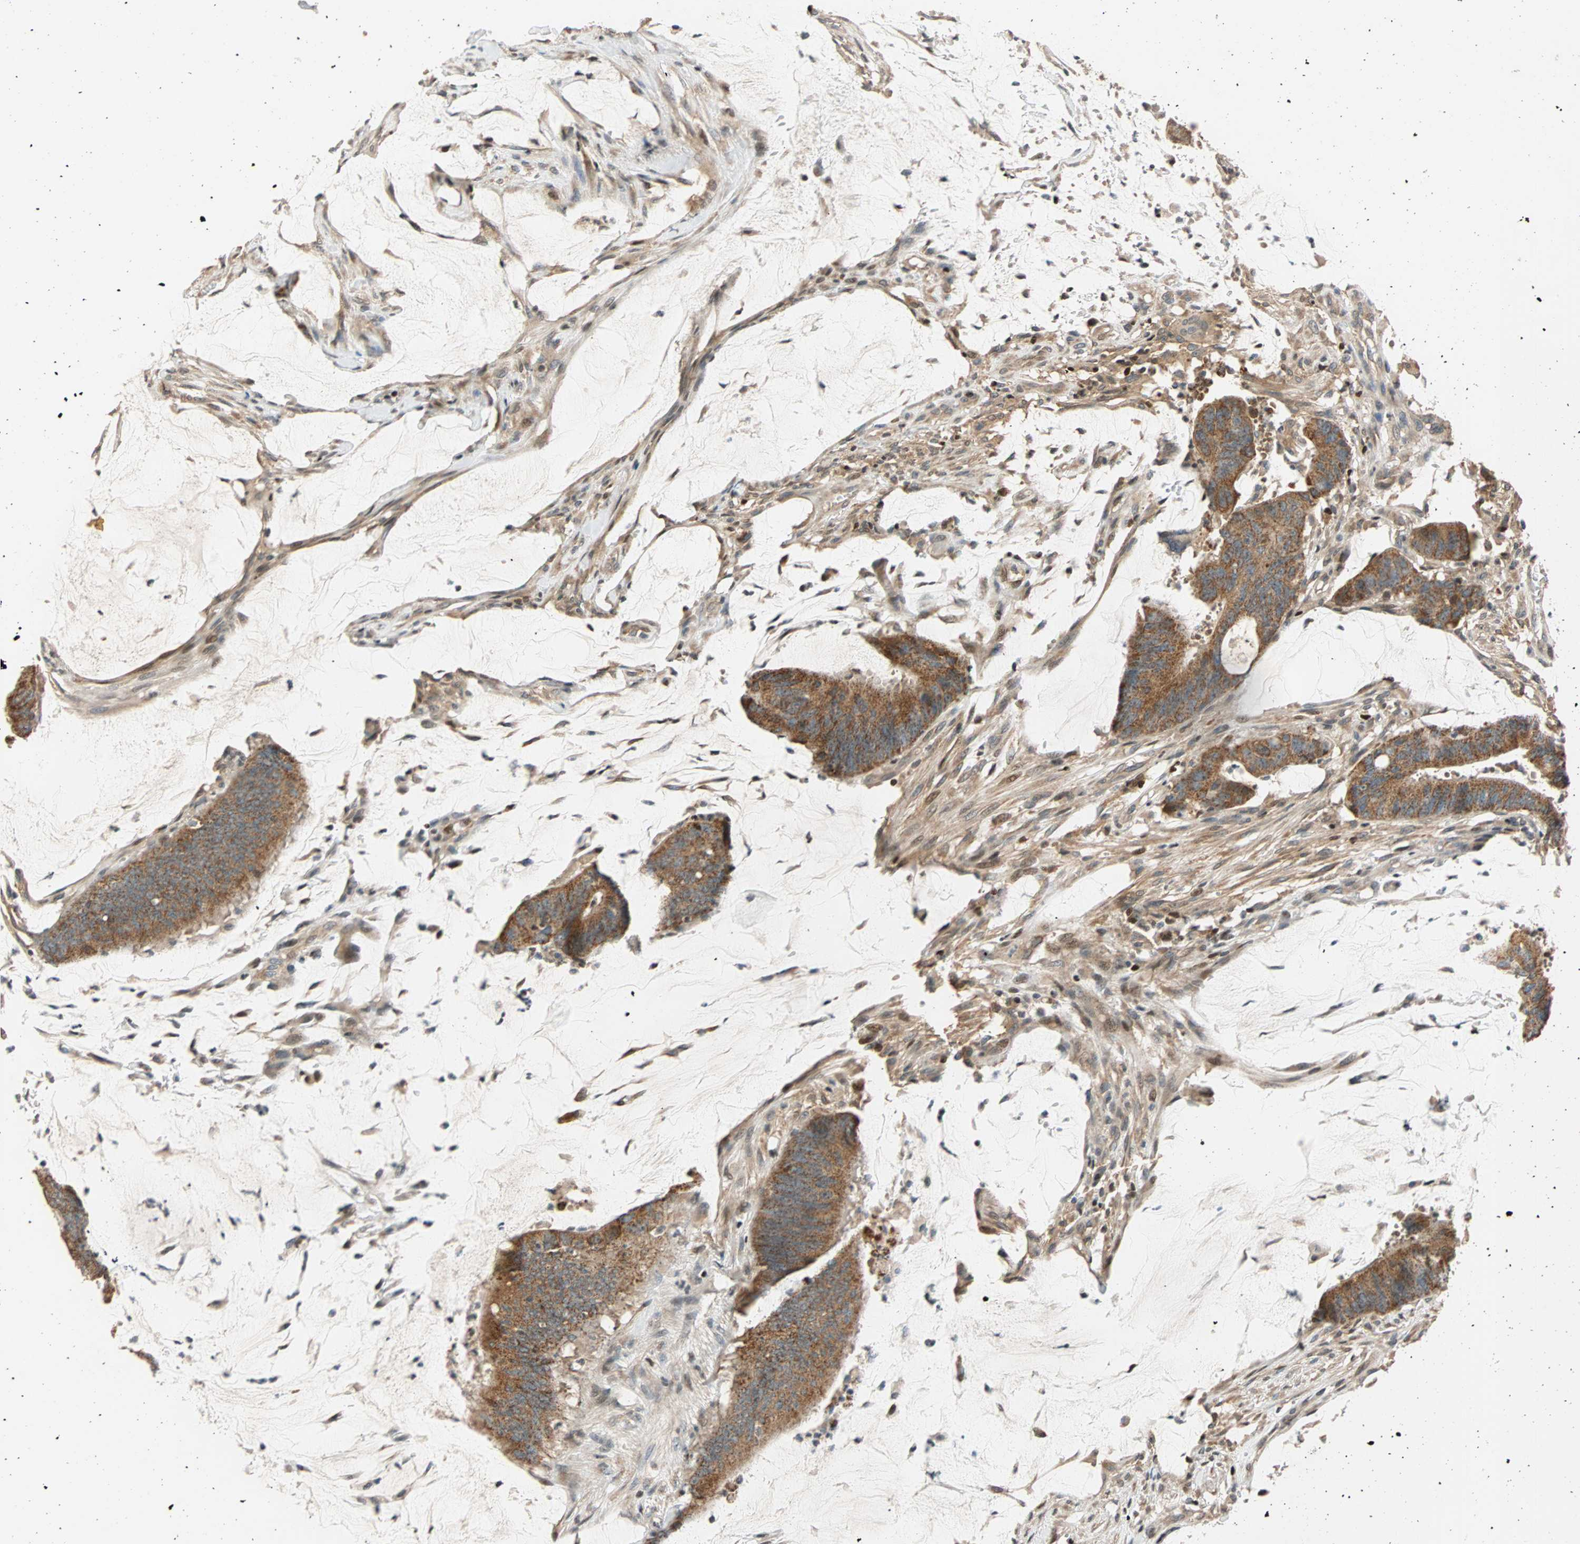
{"staining": {"intensity": "strong", "quantity": ">75%", "location": "cytoplasmic/membranous"}, "tissue": "colorectal cancer", "cell_type": "Tumor cells", "image_type": "cancer", "snomed": [{"axis": "morphology", "description": "Adenocarcinoma, NOS"}, {"axis": "topography", "description": "Rectum"}], "caption": "Colorectal cancer (adenocarcinoma) stained with immunohistochemistry shows strong cytoplasmic/membranous positivity in approximately >75% of tumor cells. The protein of interest is stained brown, and the nuclei are stained in blue (DAB IHC with brightfield microscopy, high magnification).", "gene": "HECW1", "patient": {"sex": "female", "age": 66}}